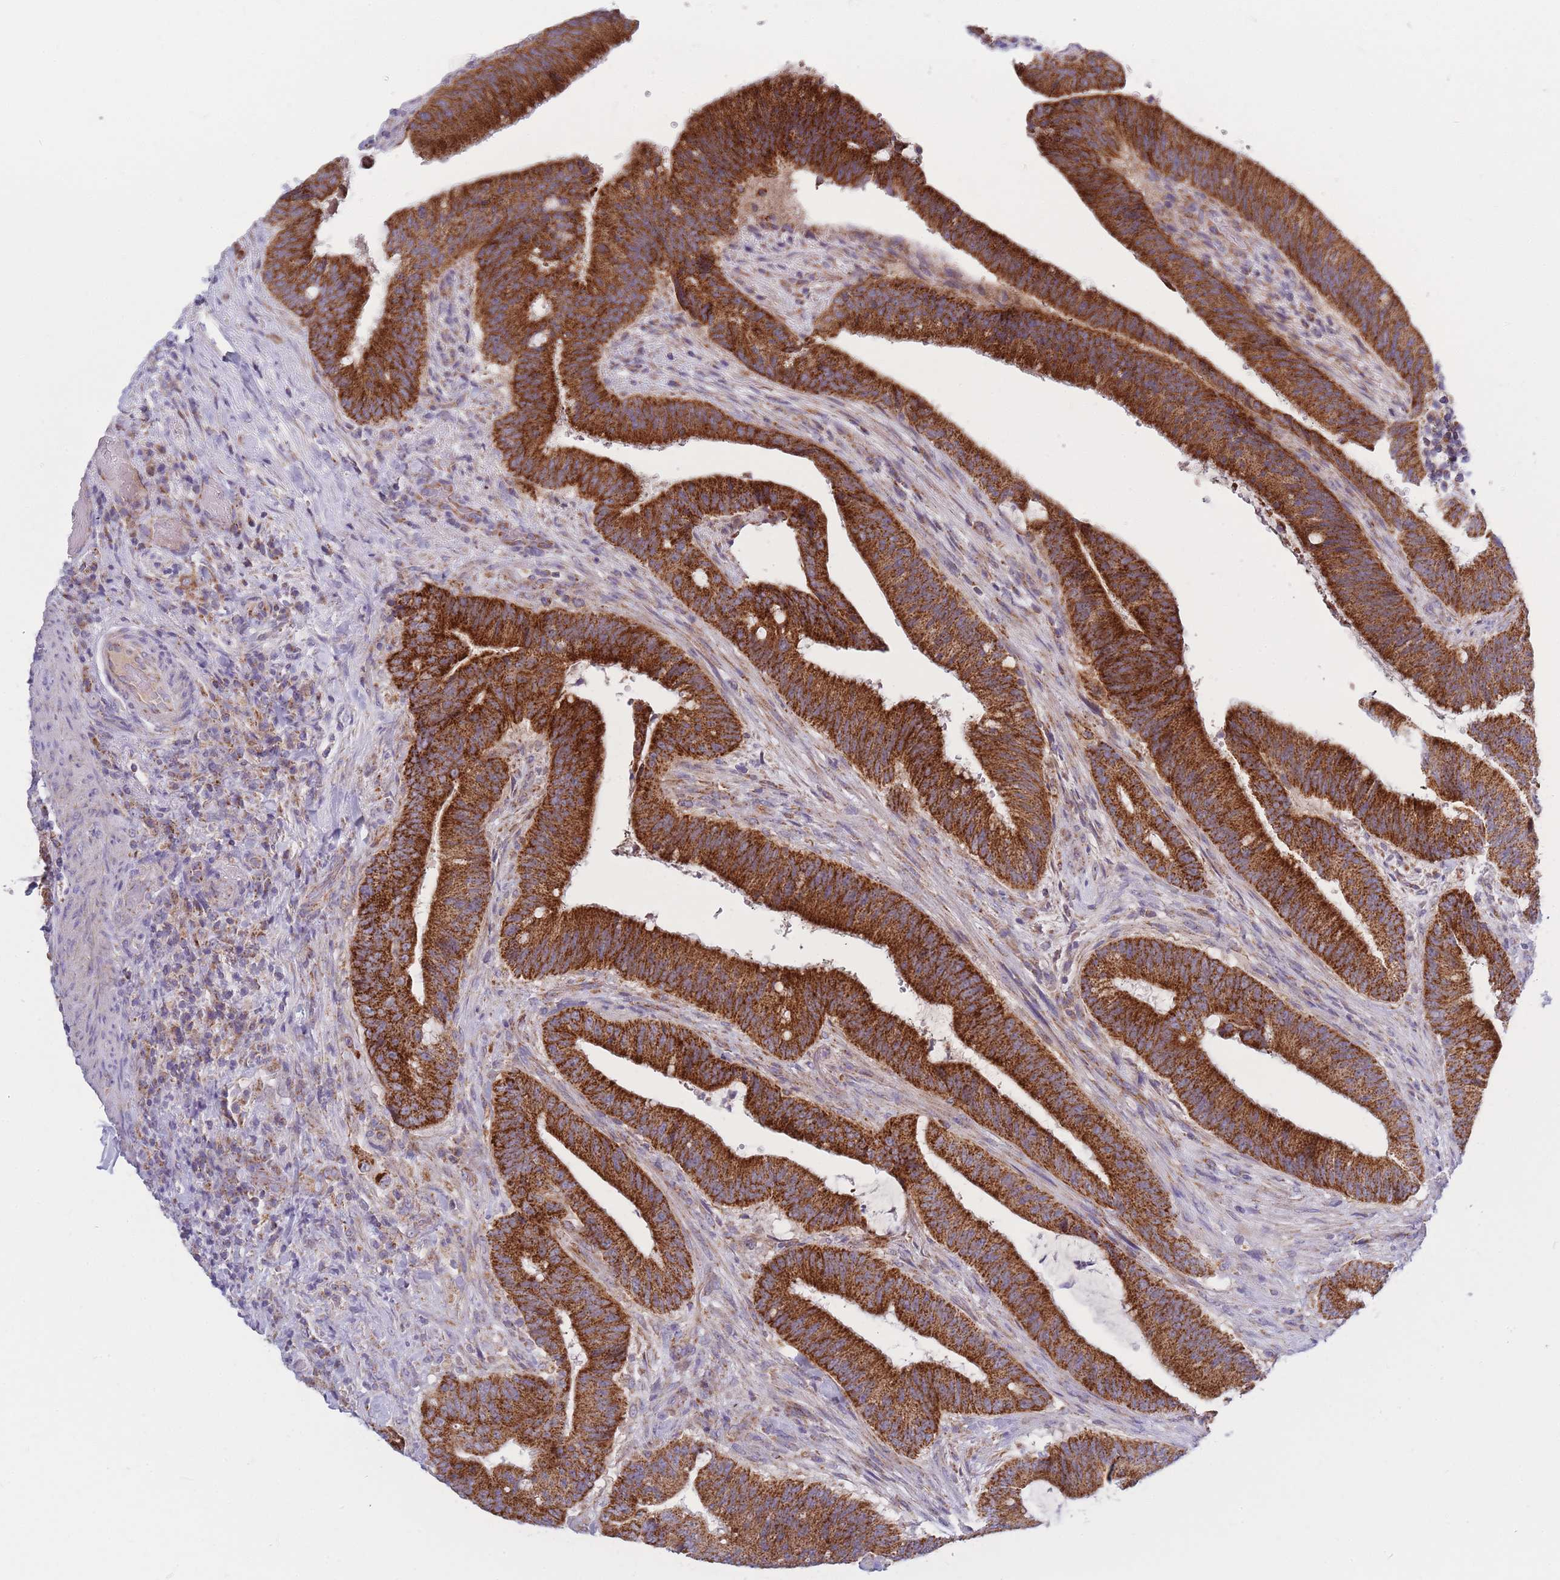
{"staining": {"intensity": "strong", "quantity": ">75%", "location": "cytoplasmic/membranous"}, "tissue": "colorectal cancer", "cell_type": "Tumor cells", "image_type": "cancer", "snomed": [{"axis": "morphology", "description": "Adenocarcinoma, NOS"}, {"axis": "topography", "description": "Colon"}], "caption": "Tumor cells demonstrate high levels of strong cytoplasmic/membranous staining in about >75% of cells in colorectal adenocarcinoma.", "gene": "MRPS11", "patient": {"sex": "female", "age": 43}}